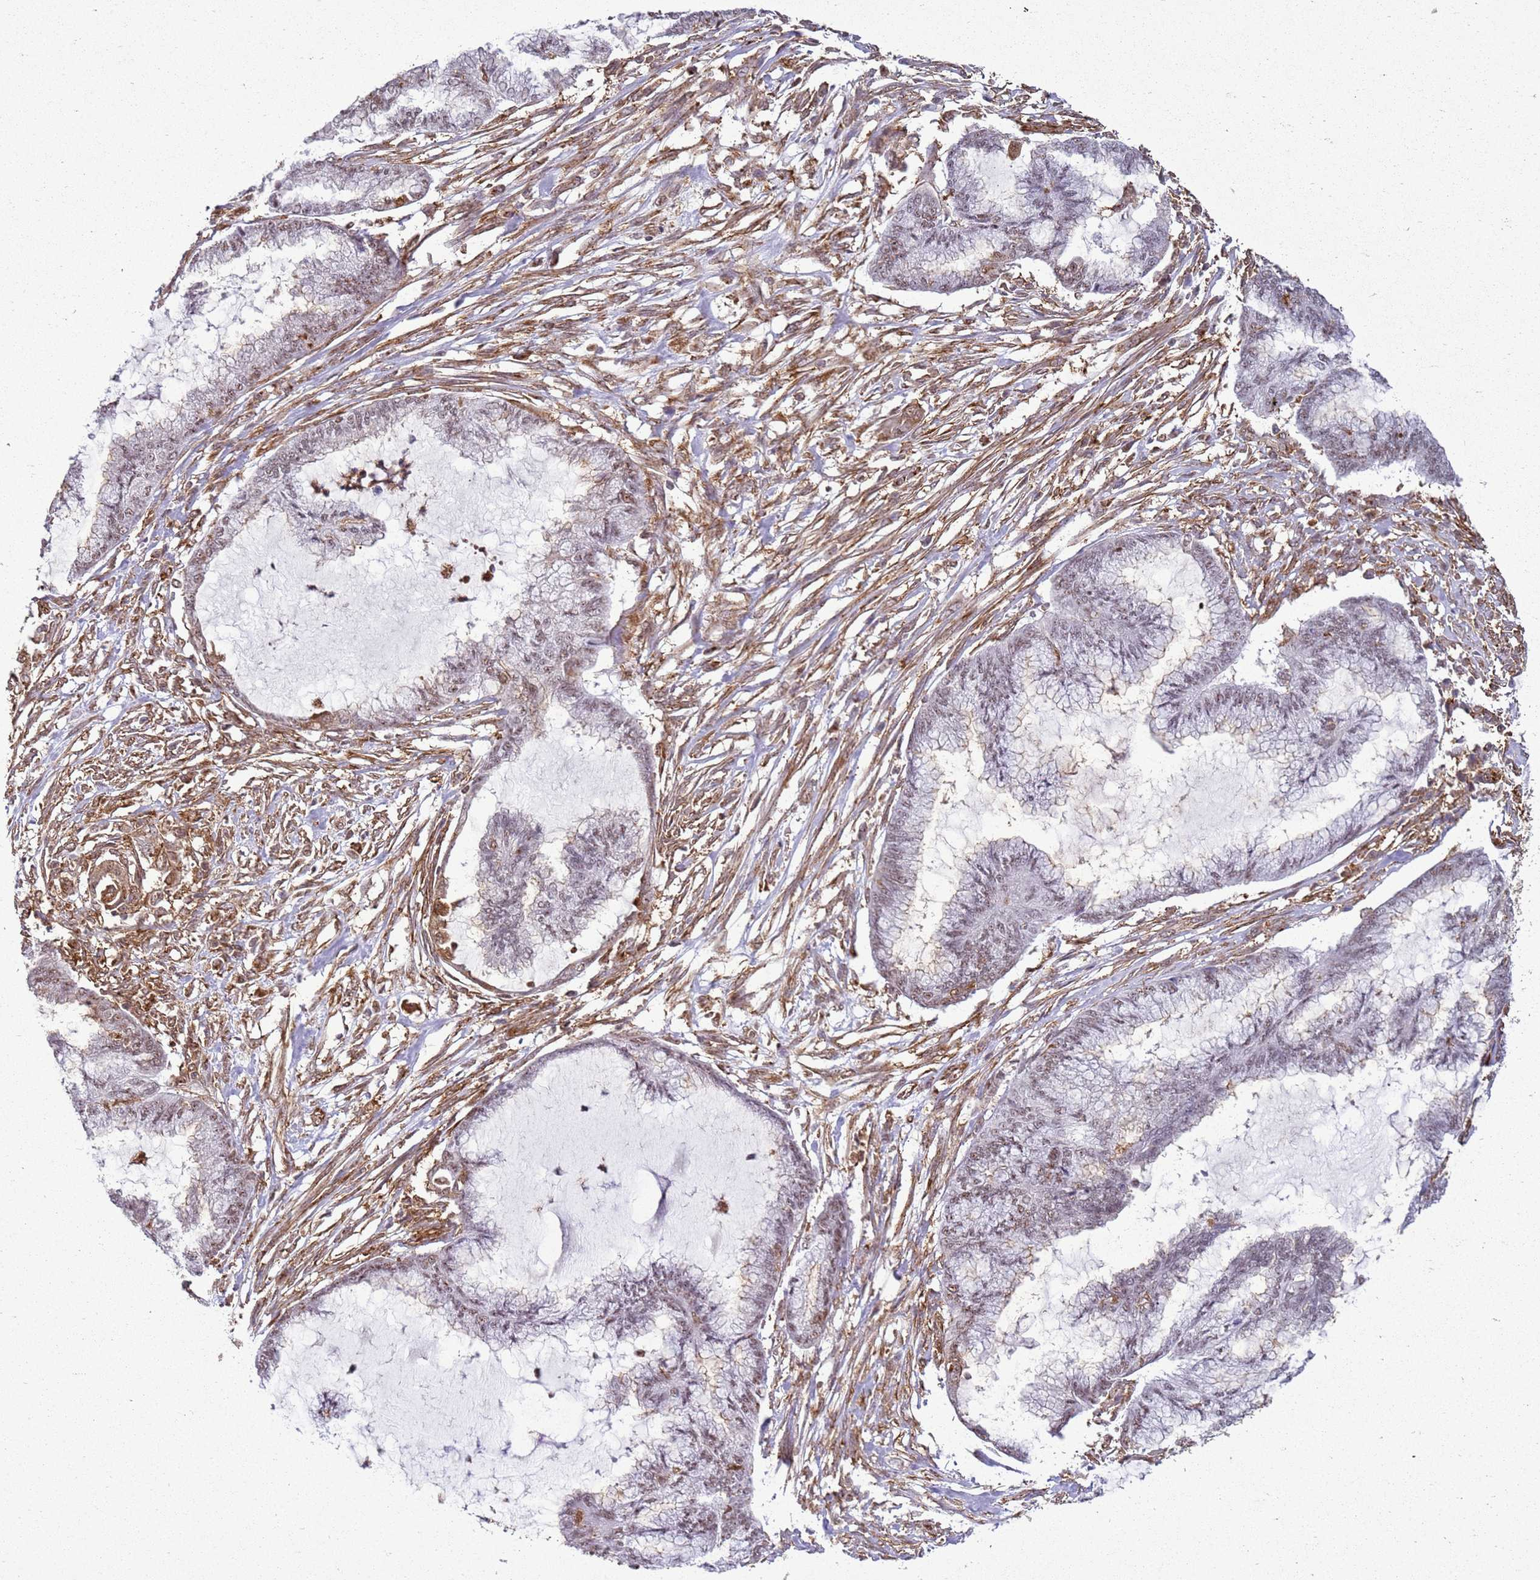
{"staining": {"intensity": "weak", "quantity": "25%-75%", "location": "nuclear"}, "tissue": "endometrial cancer", "cell_type": "Tumor cells", "image_type": "cancer", "snomed": [{"axis": "morphology", "description": "Adenocarcinoma, NOS"}, {"axis": "topography", "description": "Endometrium"}], "caption": "Immunohistochemical staining of endometrial cancer (adenocarcinoma) shows weak nuclear protein staining in approximately 25%-75% of tumor cells. The protein is stained brown, and the nuclei are stained in blue (DAB (3,3'-diaminobenzidine) IHC with brightfield microscopy, high magnification).", "gene": "GABRE", "patient": {"sex": "female", "age": 86}}